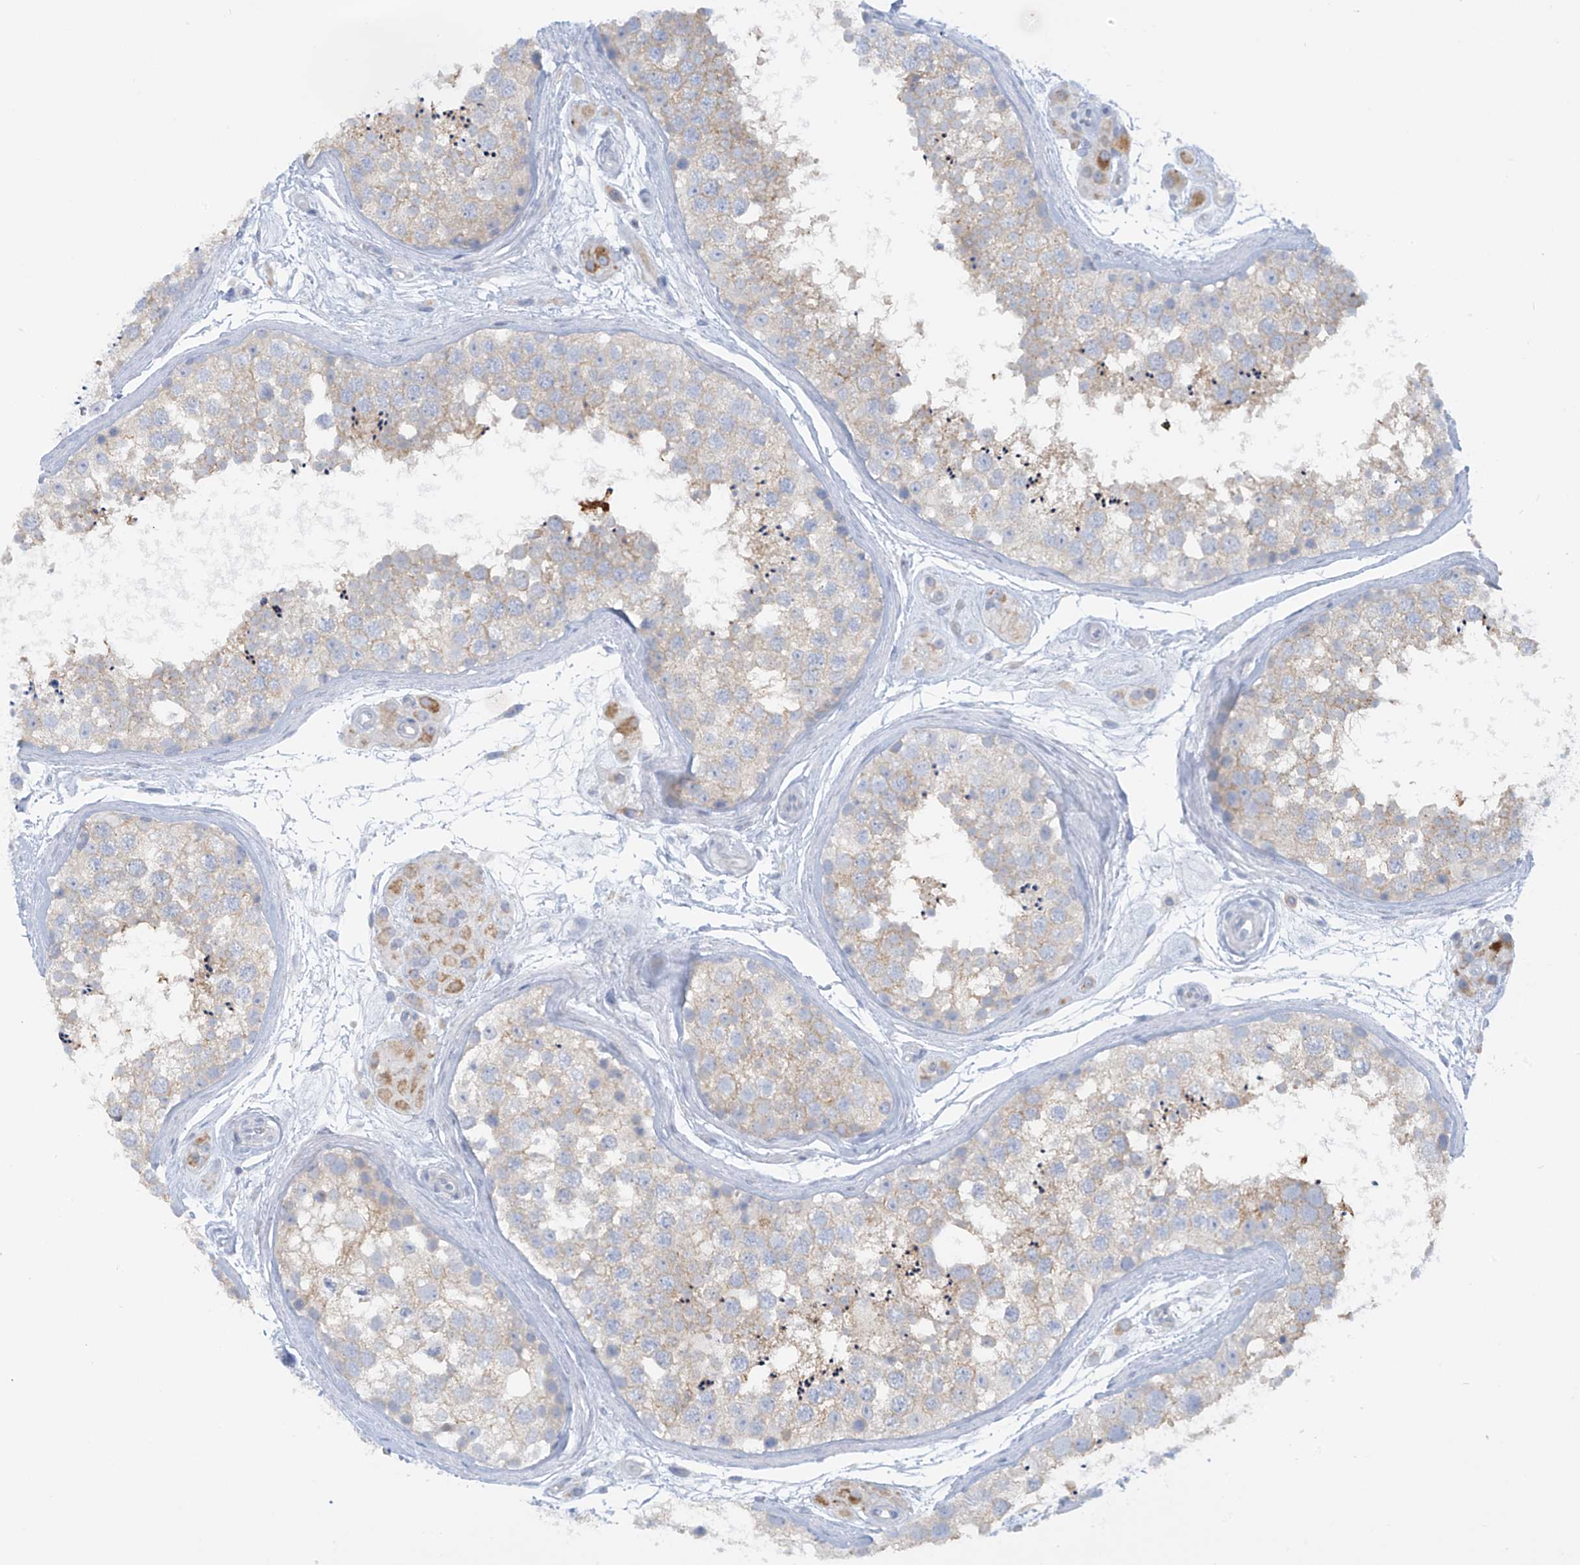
{"staining": {"intensity": "weak", "quantity": "<25%", "location": "cytoplasmic/membranous"}, "tissue": "testis", "cell_type": "Cells in seminiferous ducts", "image_type": "normal", "snomed": [{"axis": "morphology", "description": "Normal tissue, NOS"}, {"axis": "topography", "description": "Testis"}], "caption": "Protein analysis of benign testis demonstrates no significant expression in cells in seminiferous ducts.", "gene": "SLC6A12", "patient": {"sex": "male", "age": 56}}